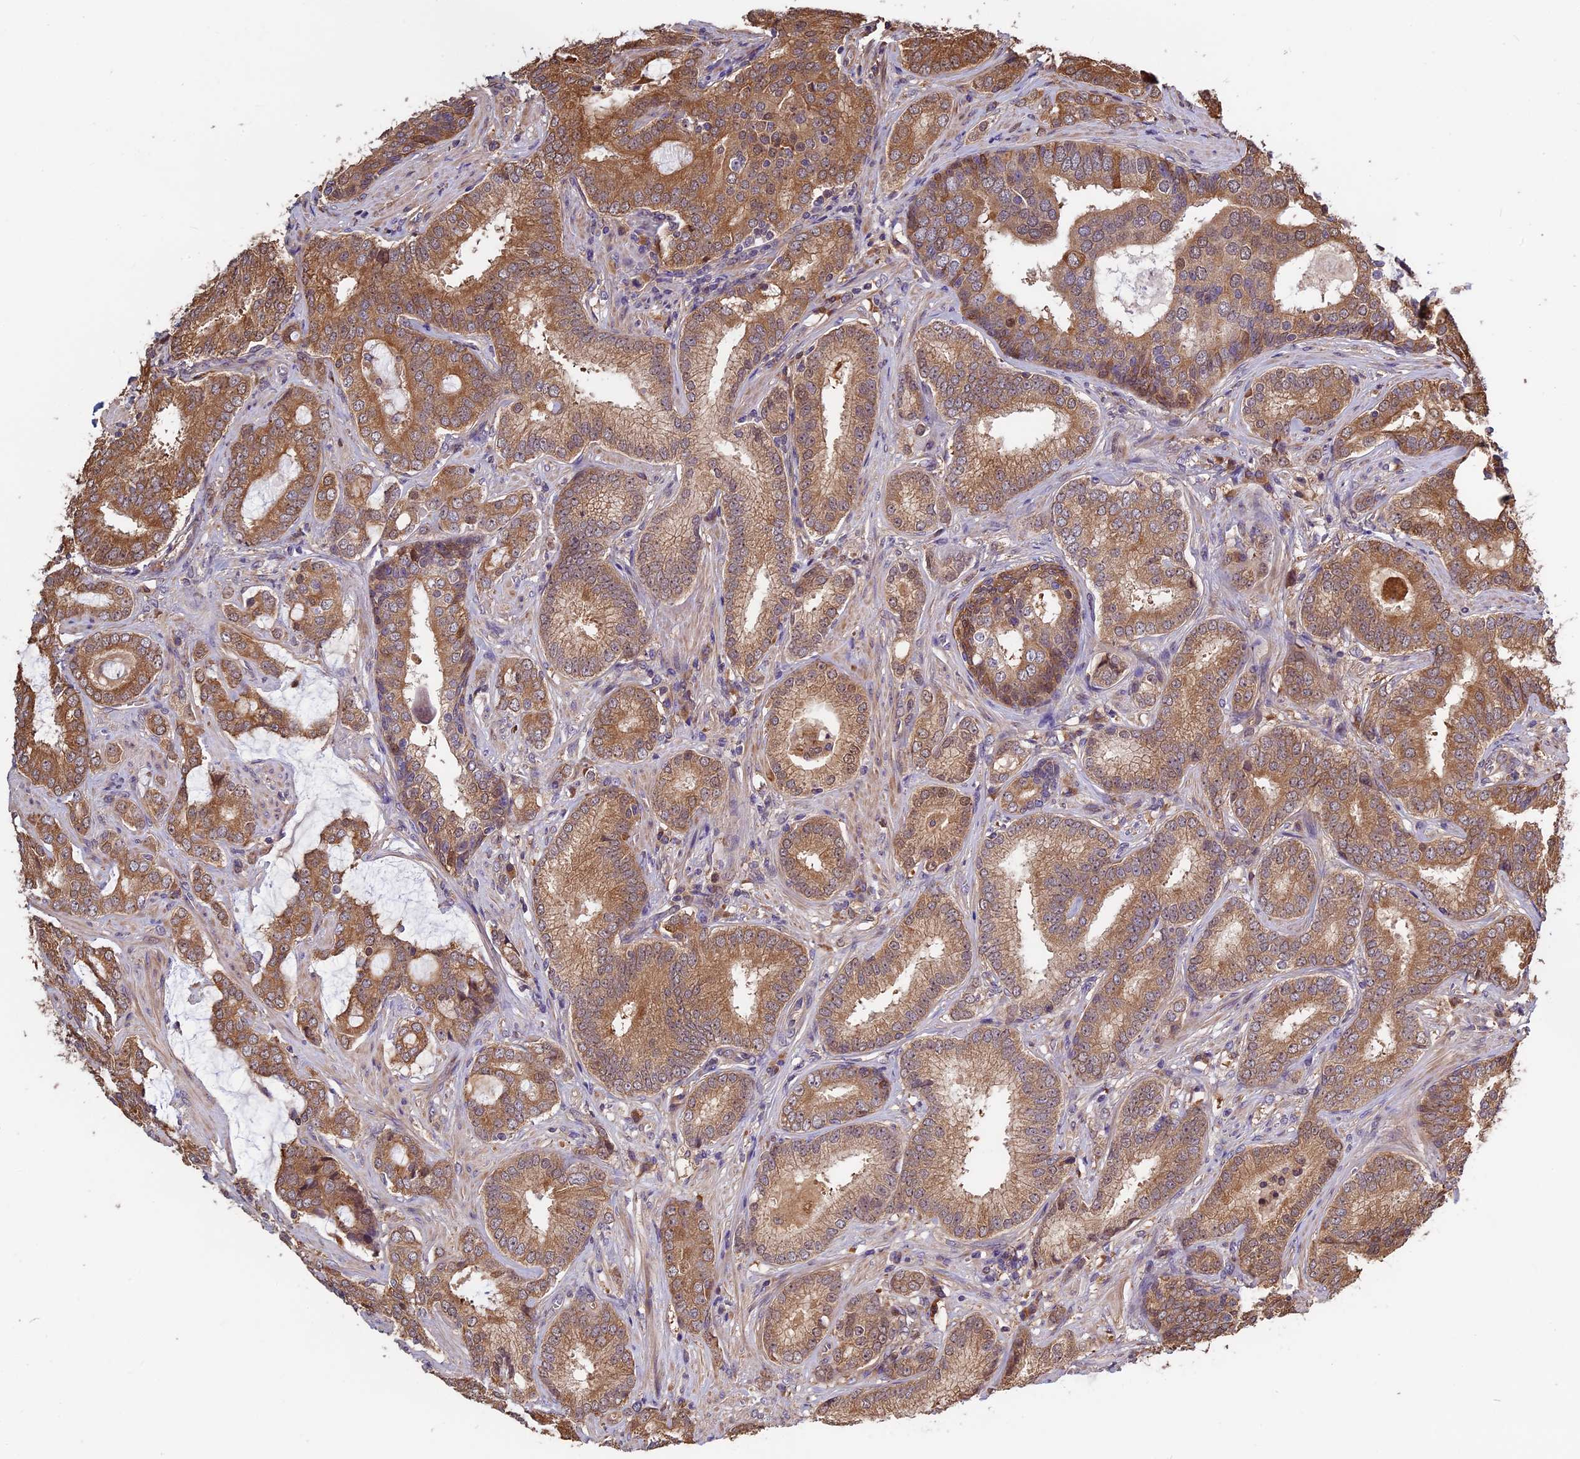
{"staining": {"intensity": "moderate", "quantity": ">75%", "location": "cytoplasmic/membranous"}, "tissue": "prostate cancer", "cell_type": "Tumor cells", "image_type": "cancer", "snomed": [{"axis": "morphology", "description": "Adenocarcinoma, High grade"}, {"axis": "topography", "description": "Prostate"}], "caption": "Approximately >75% of tumor cells in human adenocarcinoma (high-grade) (prostate) exhibit moderate cytoplasmic/membranous protein expression as visualized by brown immunohistochemical staining.", "gene": "VWA3A", "patient": {"sex": "male", "age": 63}}